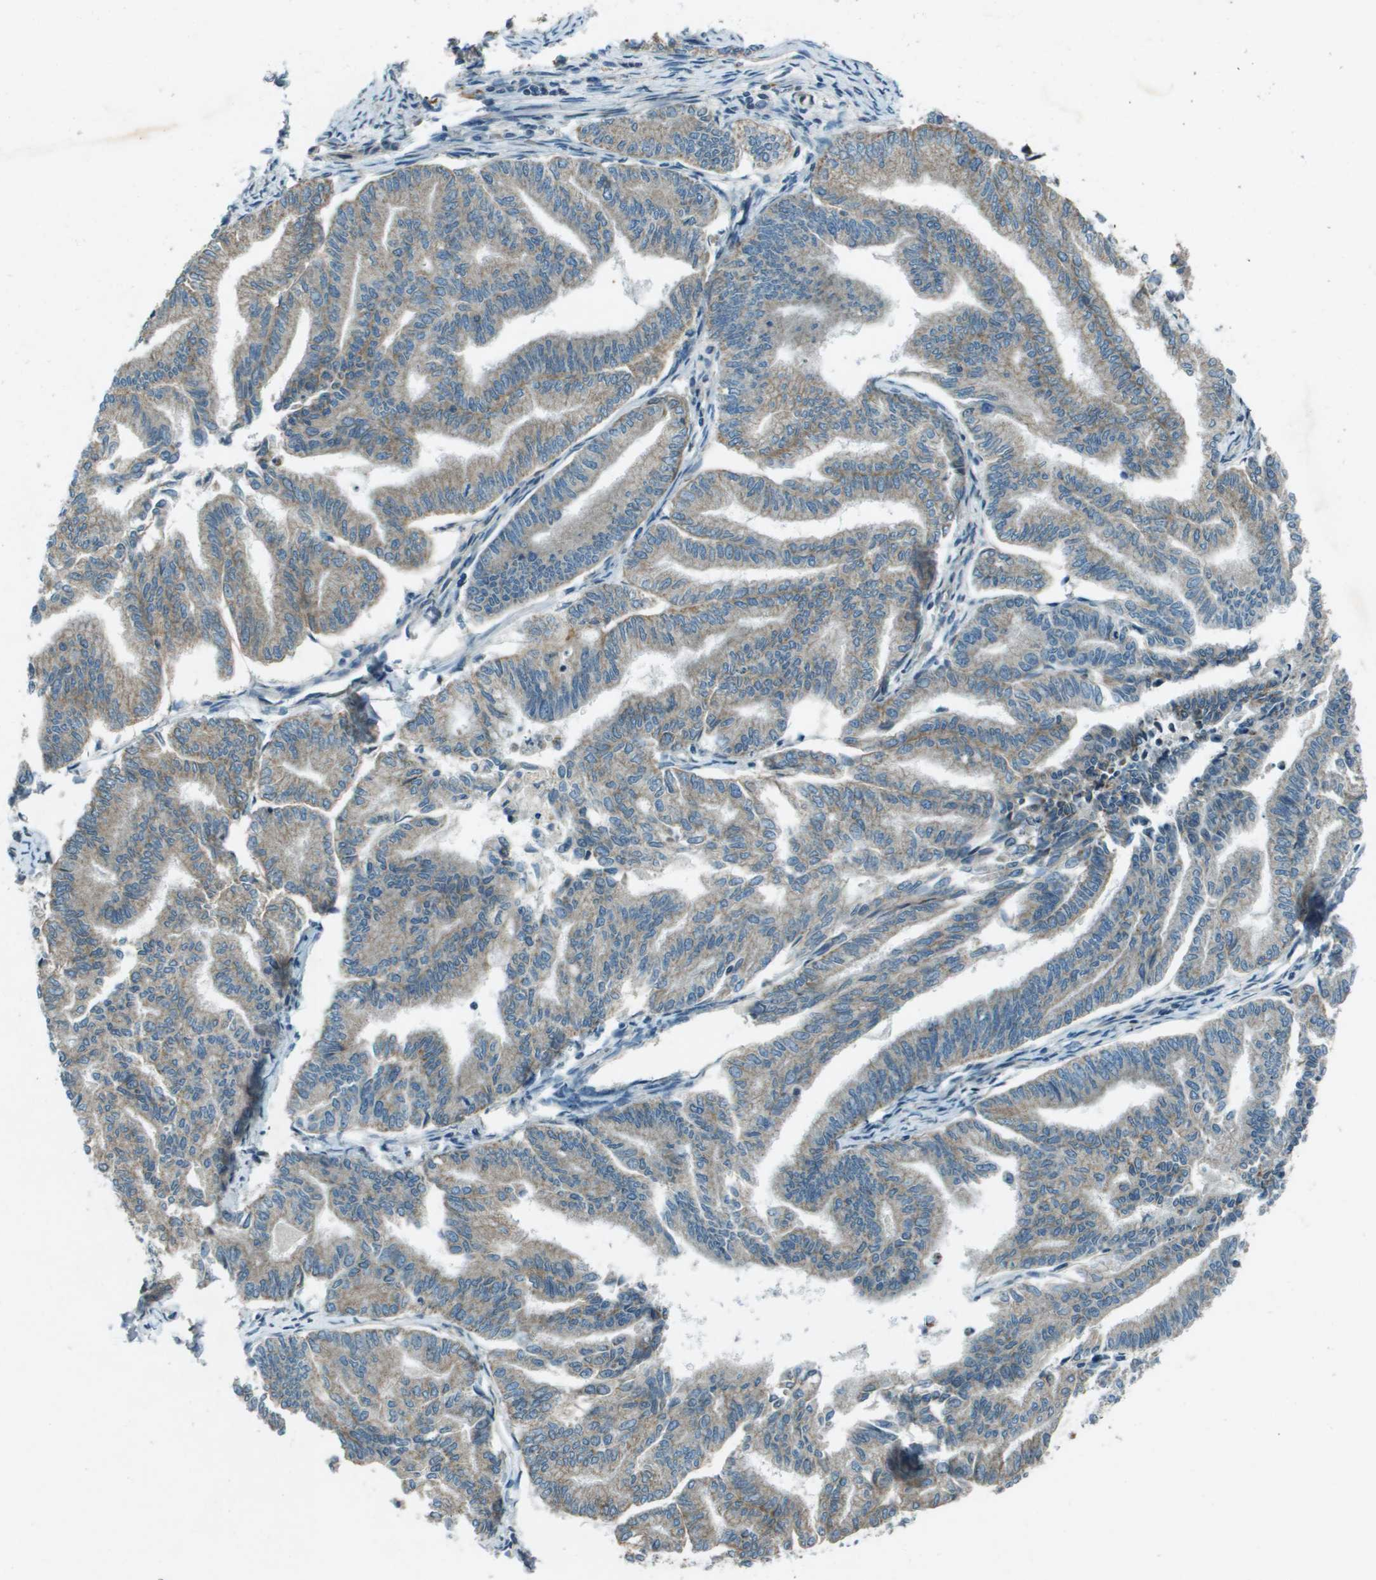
{"staining": {"intensity": "weak", "quantity": ">75%", "location": "cytoplasmic/membranous"}, "tissue": "endometrial cancer", "cell_type": "Tumor cells", "image_type": "cancer", "snomed": [{"axis": "morphology", "description": "Adenocarcinoma, NOS"}, {"axis": "topography", "description": "Endometrium"}], "caption": "Brown immunohistochemical staining in endometrial cancer demonstrates weak cytoplasmic/membranous positivity in approximately >75% of tumor cells.", "gene": "MIGA1", "patient": {"sex": "female", "age": 79}}